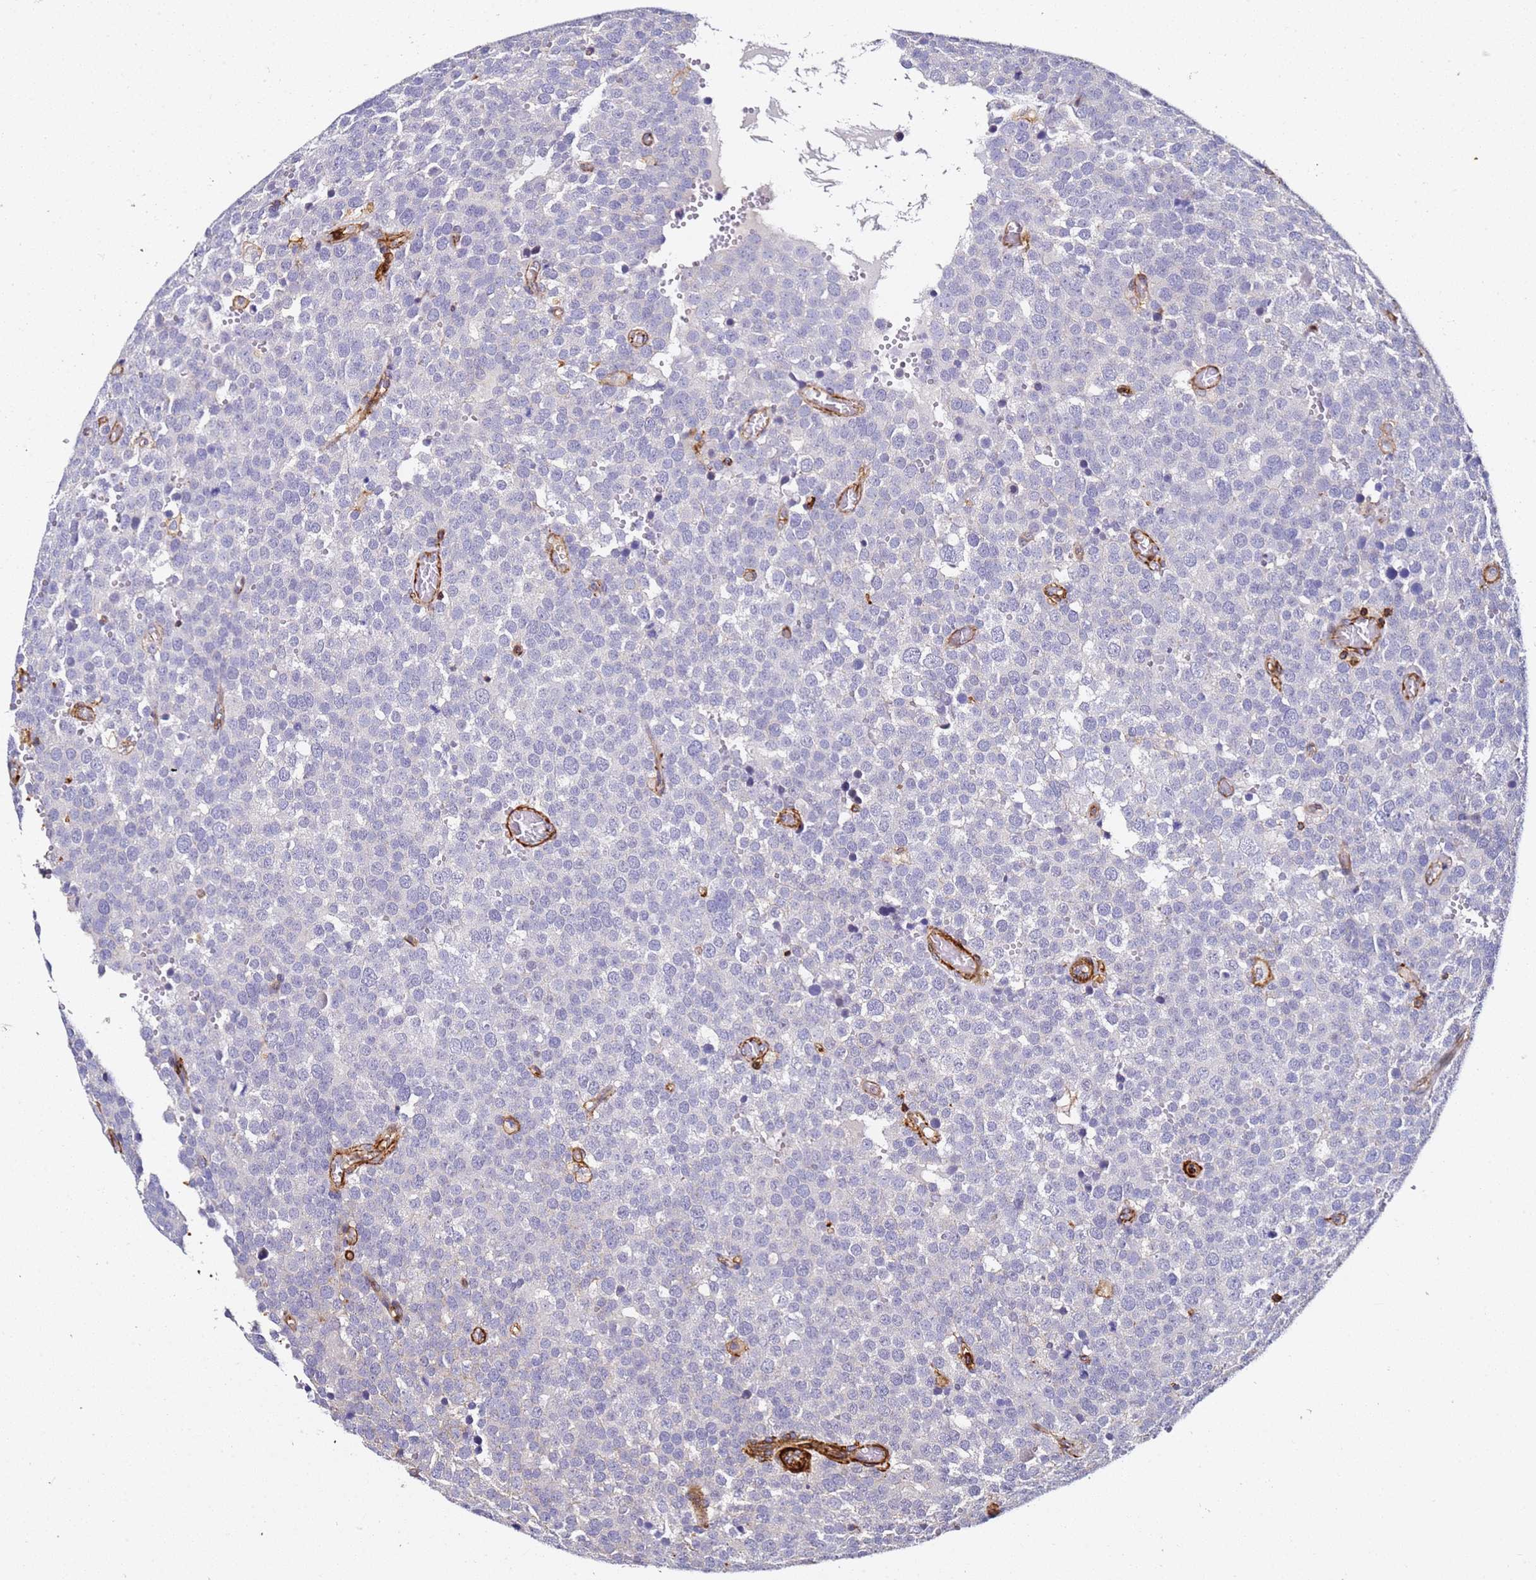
{"staining": {"intensity": "negative", "quantity": "none", "location": "none"}, "tissue": "testis cancer", "cell_type": "Tumor cells", "image_type": "cancer", "snomed": [{"axis": "morphology", "description": "Normal tissue, NOS"}, {"axis": "morphology", "description": "Seminoma, NOS"}, {"axis": "topography", "description": "Testis"}], "caption": "Tumor cells show no significant protein expression in testis cancer (seminoma).", "gene": "ZNF671", "patient": {"sex": "male", "age": 71}}